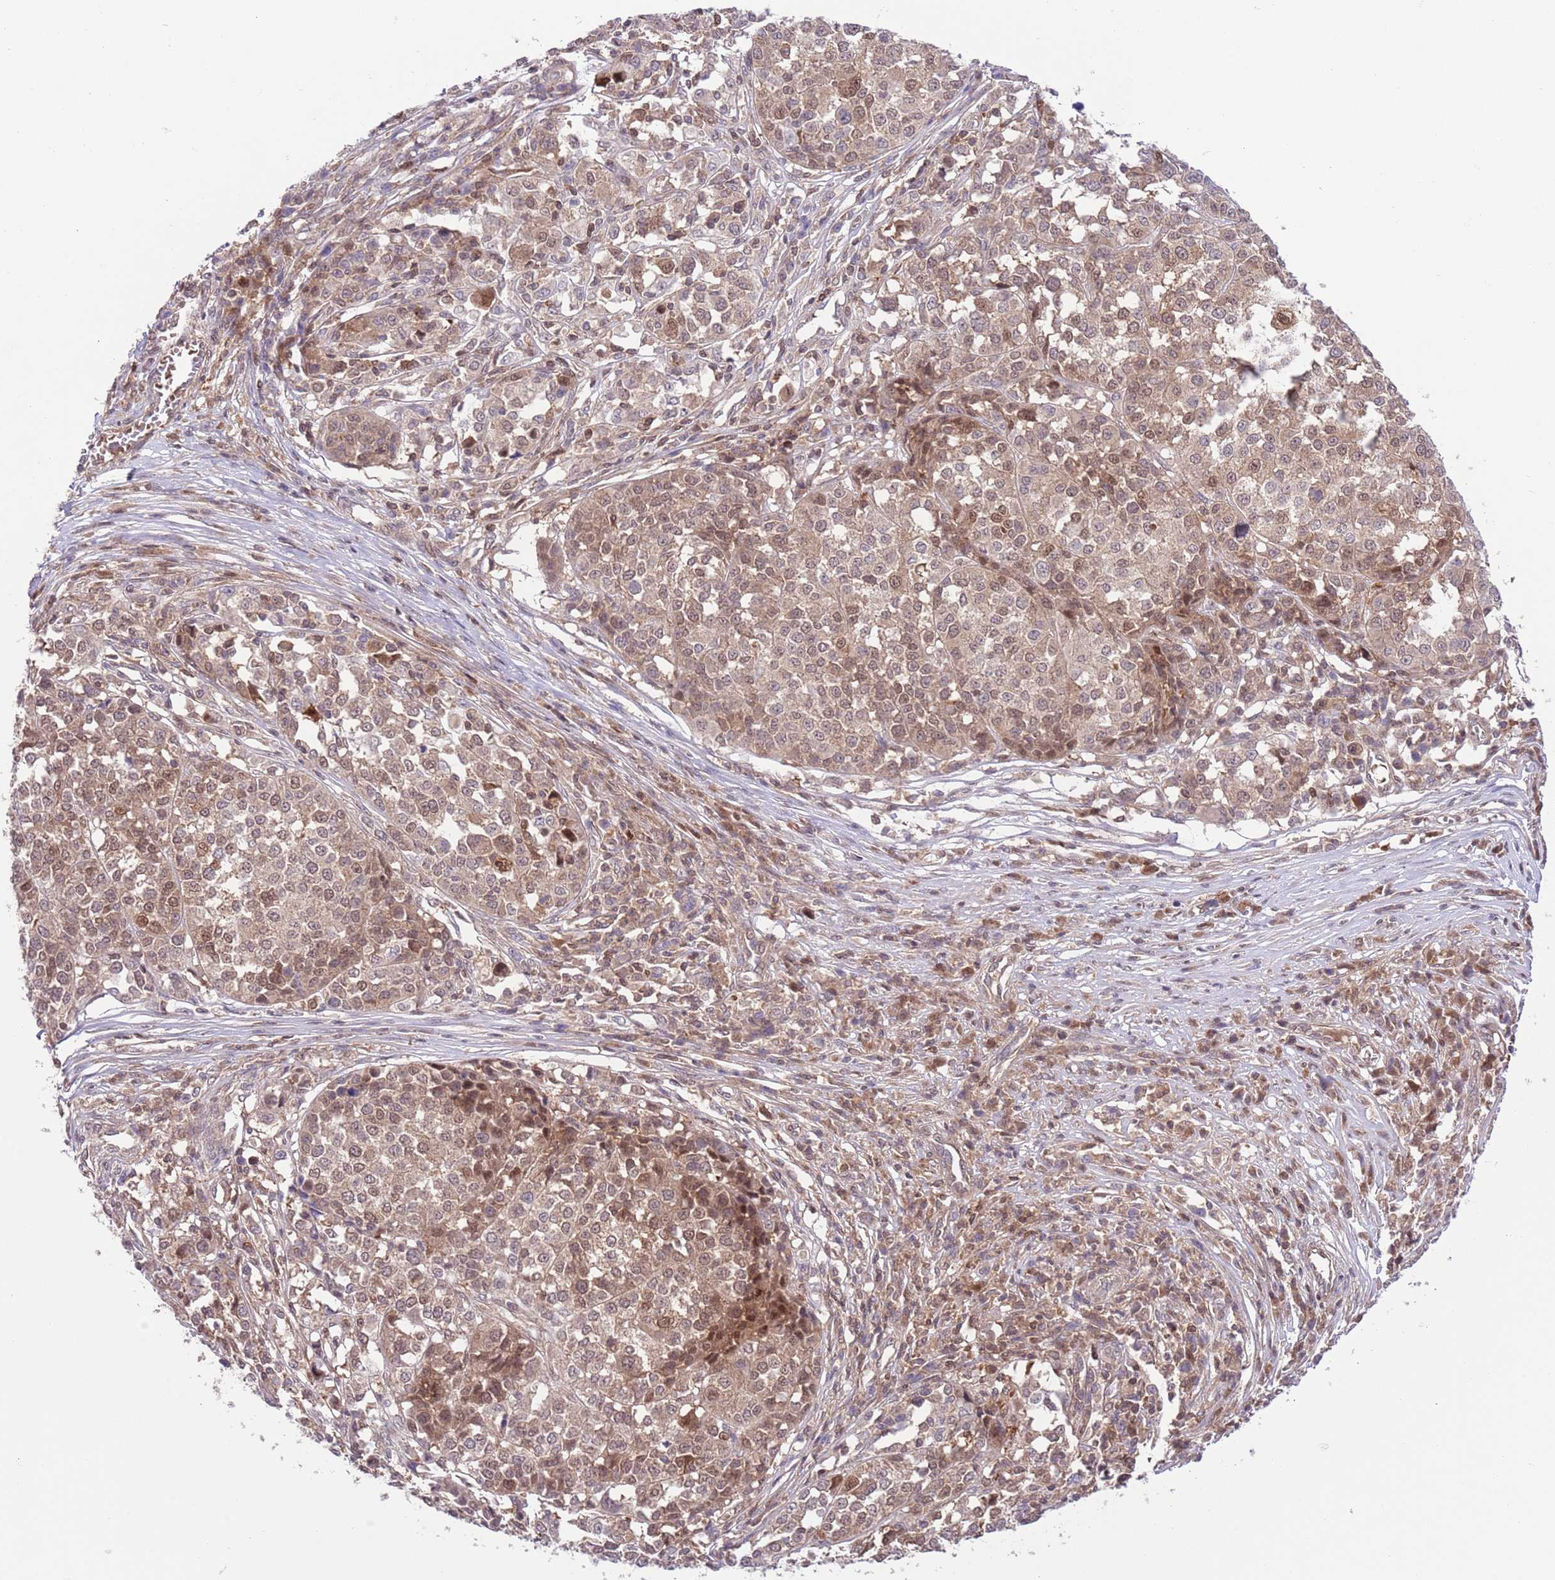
{"staining": {"intensity": "weak", "quantity": ">75%", "location": "cytoplasmic/membranous,nuclear"}, "tissue": "melanoma", "cell_type": "Tumor cells", "image_type": "cancer", "snomed": [{"axis": "morphology", "description": "Malignant melanoma, Metastatic site"}, {"axis": "topography", "description": "Lymph node"}], "caption": "Protein expression analysis of human malignant melanoma (metastatic site) reveals weak cytoplasmic/membranous and nuclear expression in approximately >75% of tumor cells.", "gene": "HDHD2", "patient": {"sex": "male", "age": 44}}